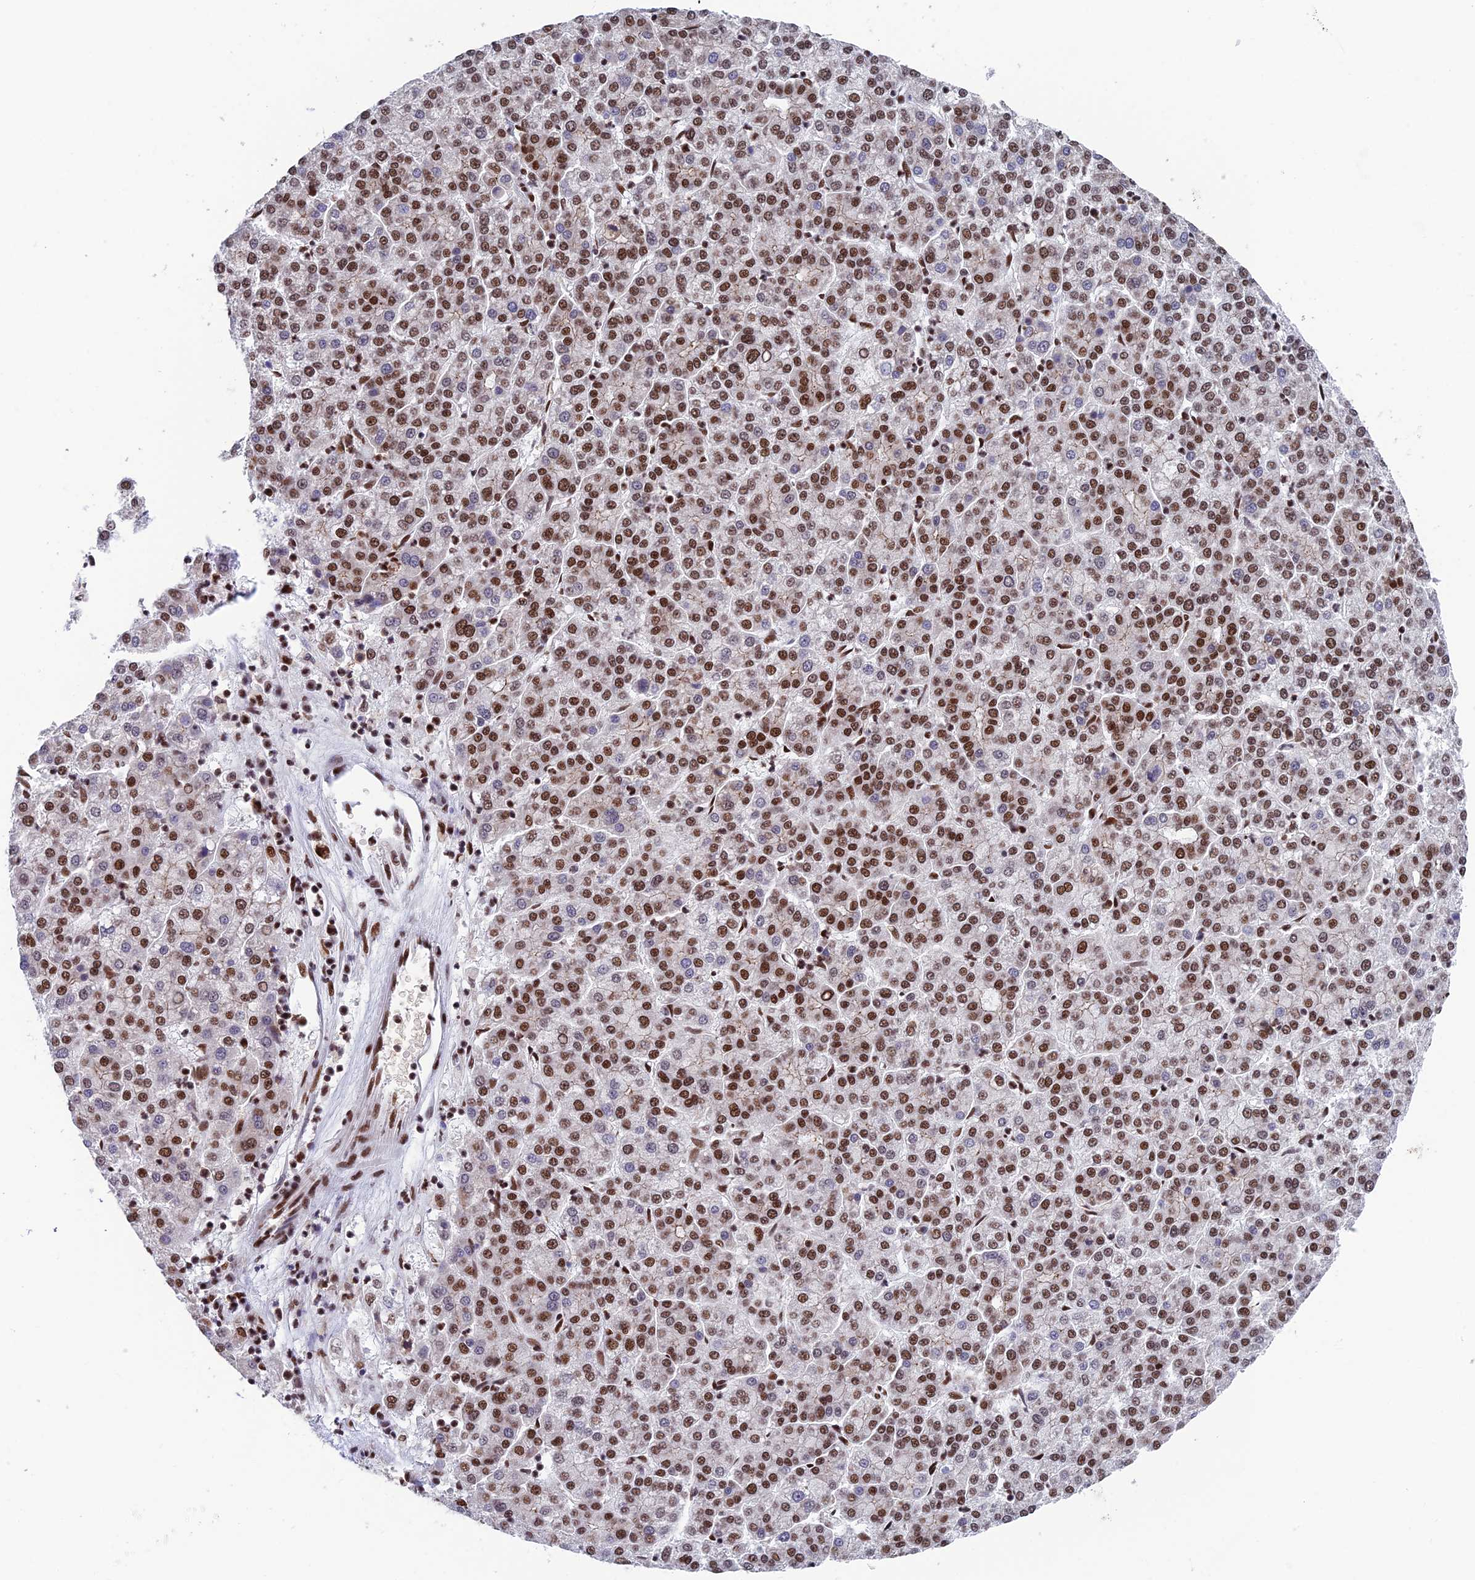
{"staining": {"intensity": "moderate", "quantity": ">75%", "location": "nuclear"}, "tissue": "liver cancer", "cell_type": "Tumor cells", "image_type": "cancer", "snomed": [{"axis": "morphology", "description": "Carcinoma, Hepatocellular, NOS"}, {"axis": "topography", "description": "Liver"}], "caption": "About >75% of tumor cells in liver cancer (hepatocellular carcinoma) display moderate nuclear protein staining as visualized by brown immunohistochemical staining.", "gene": "EEF1AKMT3", "patient": {"sex": "female", "age": 58}}